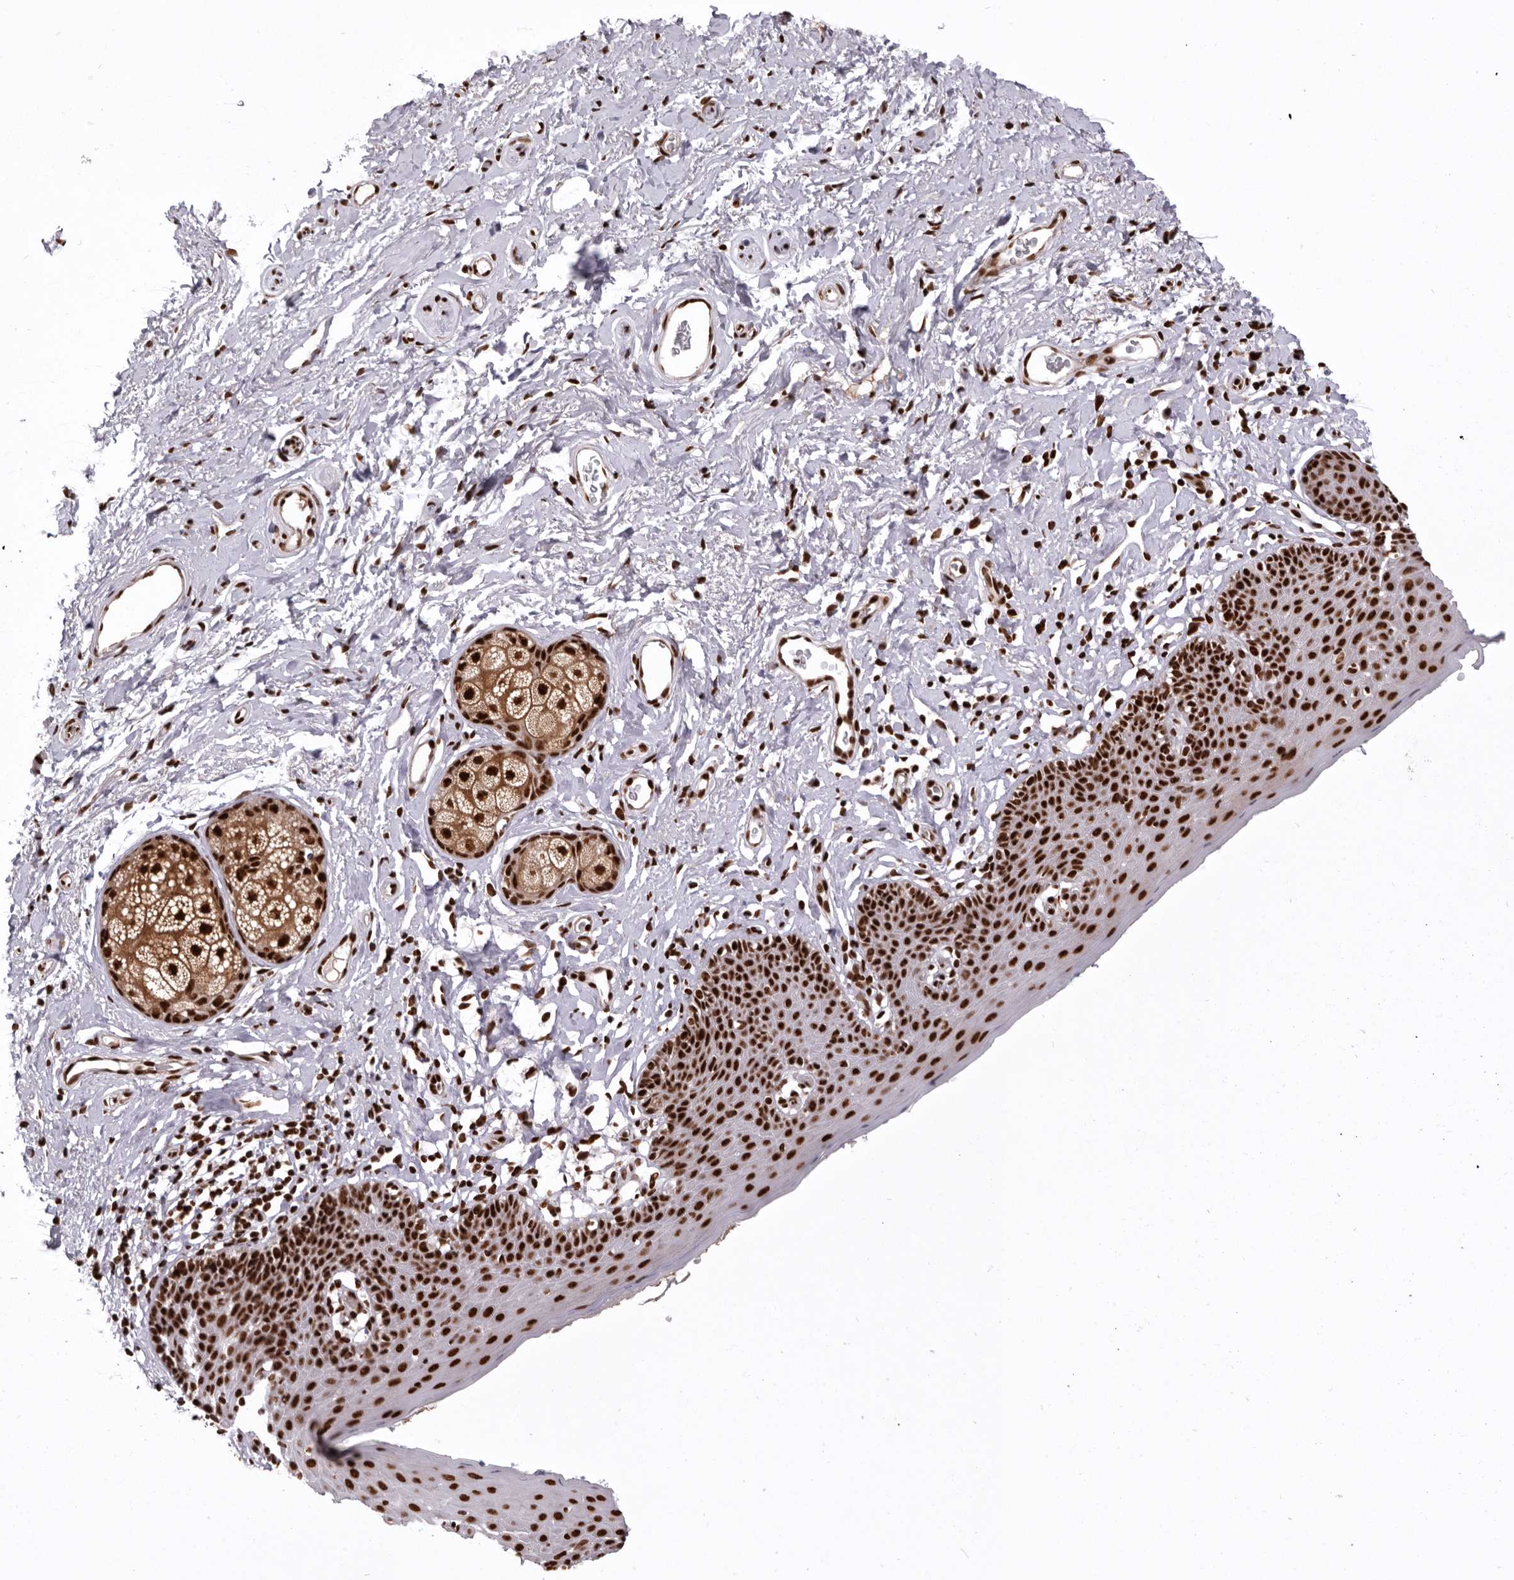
{"staining": {"intensity": "strong", "quantity": ">75%", "location": "nuclear"}, "tissue": "skin", "cell_type": "Epidermal cells", "image_type": "normal", "snomed": [{"axis": "morphology", "description": "Normal tissue, NOS"}, {"axis": "topography", "description": "Vulva"}], "caption": "Immunohistochemical staining of normal skin exhibits high levels of strong nuclear expression in approximately >75% of epidermal cells. (DAB (3,3'-diaminobenzidine) IHC with brightfield microscopy, high magnification).", "gene": "CHTOP", "patient": {"sex": "female", "age": 66}}